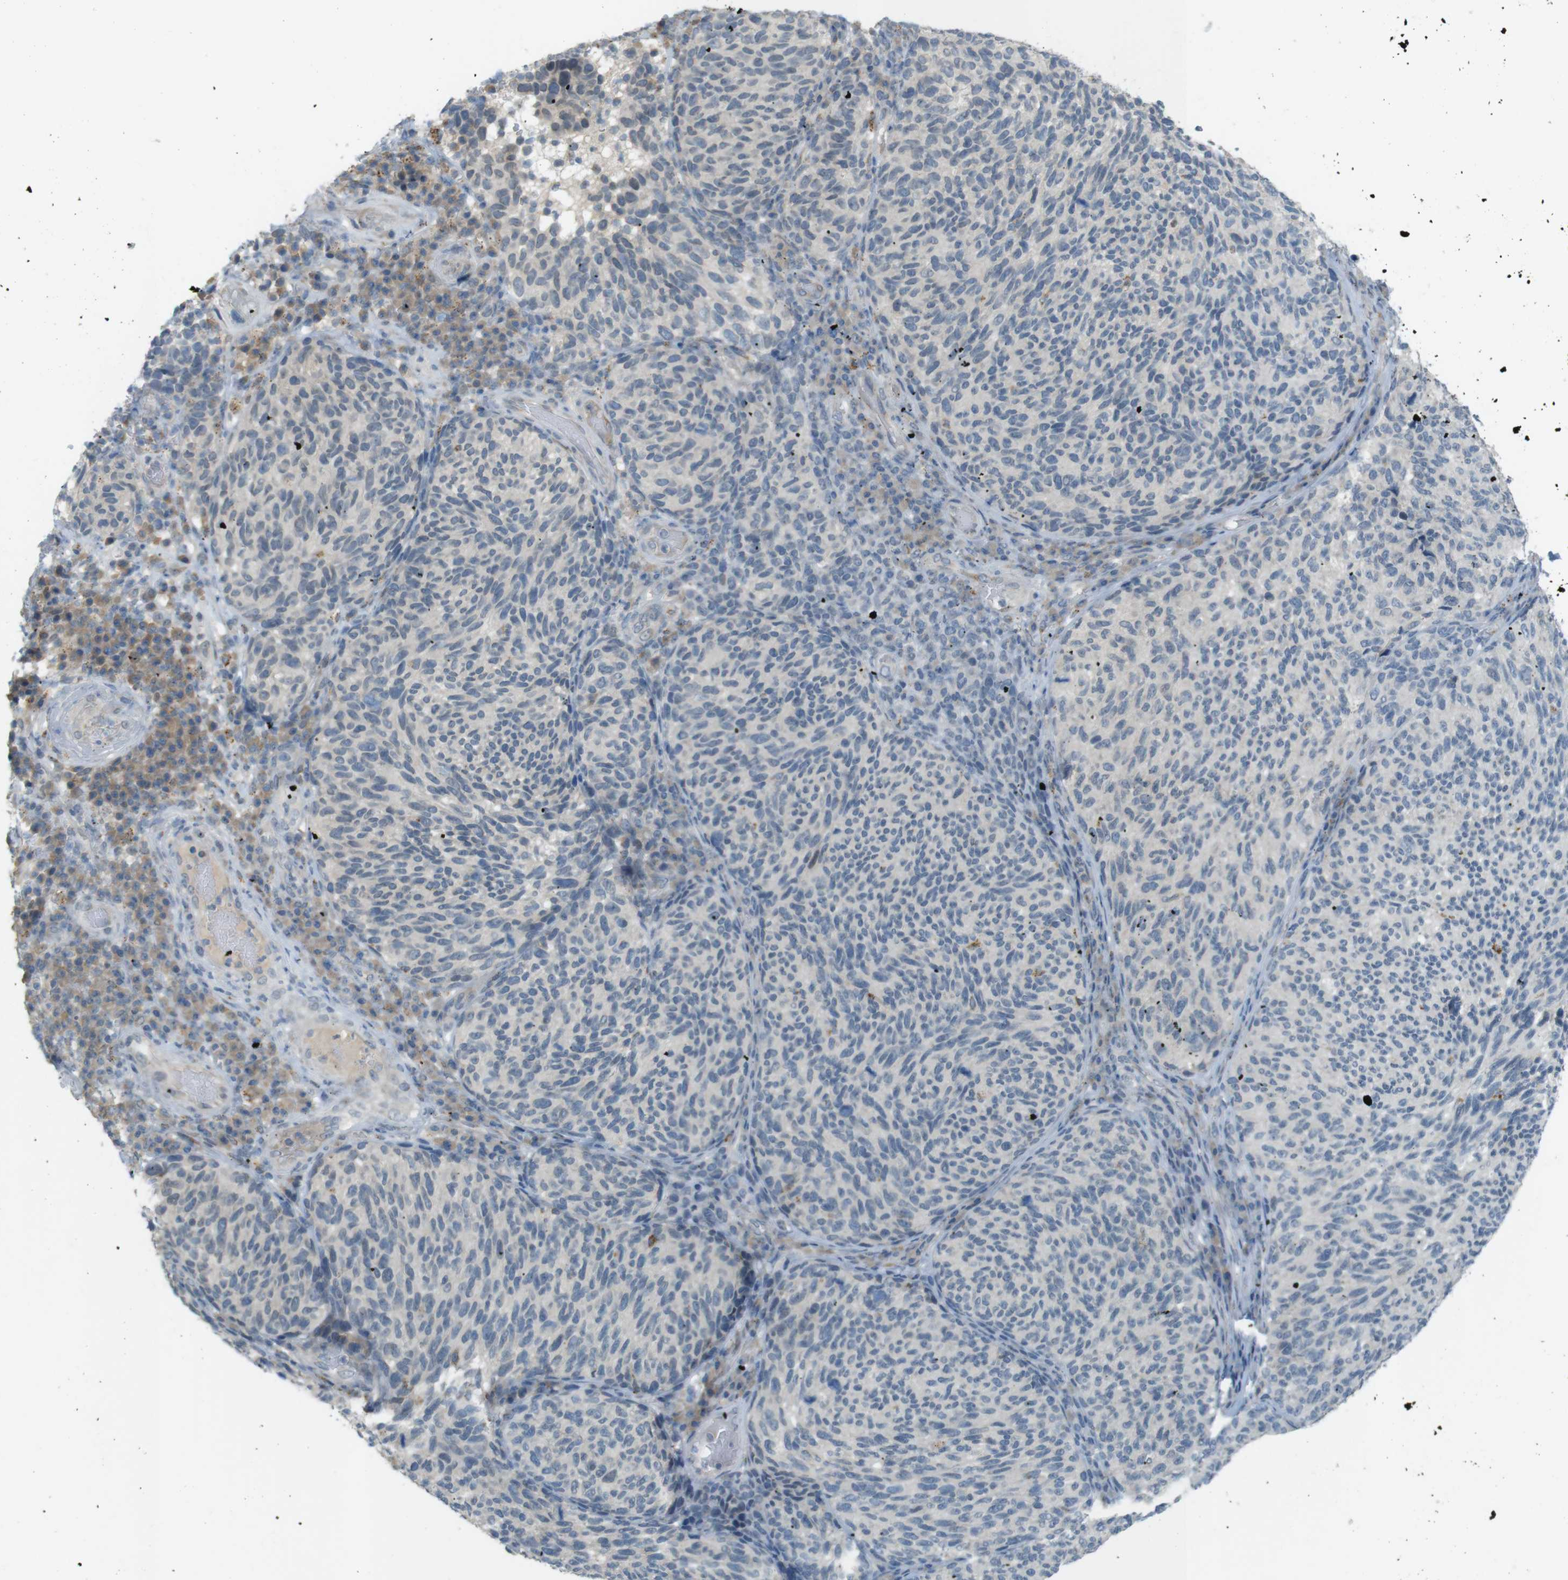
{"staining": {"intensity": "moderate", "quantity": "<25%", "location": "cytoplasmic/membranous"}, "tissue": "melanoma", "cell_type": "Tumor cells", "image_type": "cancer", "snomed": [{"axis": "morphology", "description": "Malignant melanoma, NOS"}, {"axis": "topography", "description": "Skin"}], "caption": "Malignant melanoma was stained to show a protein in brown. There is low levels of moderate cytoplasmic/membranous positivity in approximately <25% of tumor cells.", "gene": "UGT8", "patient": {"sex": "female", "age": 73}}